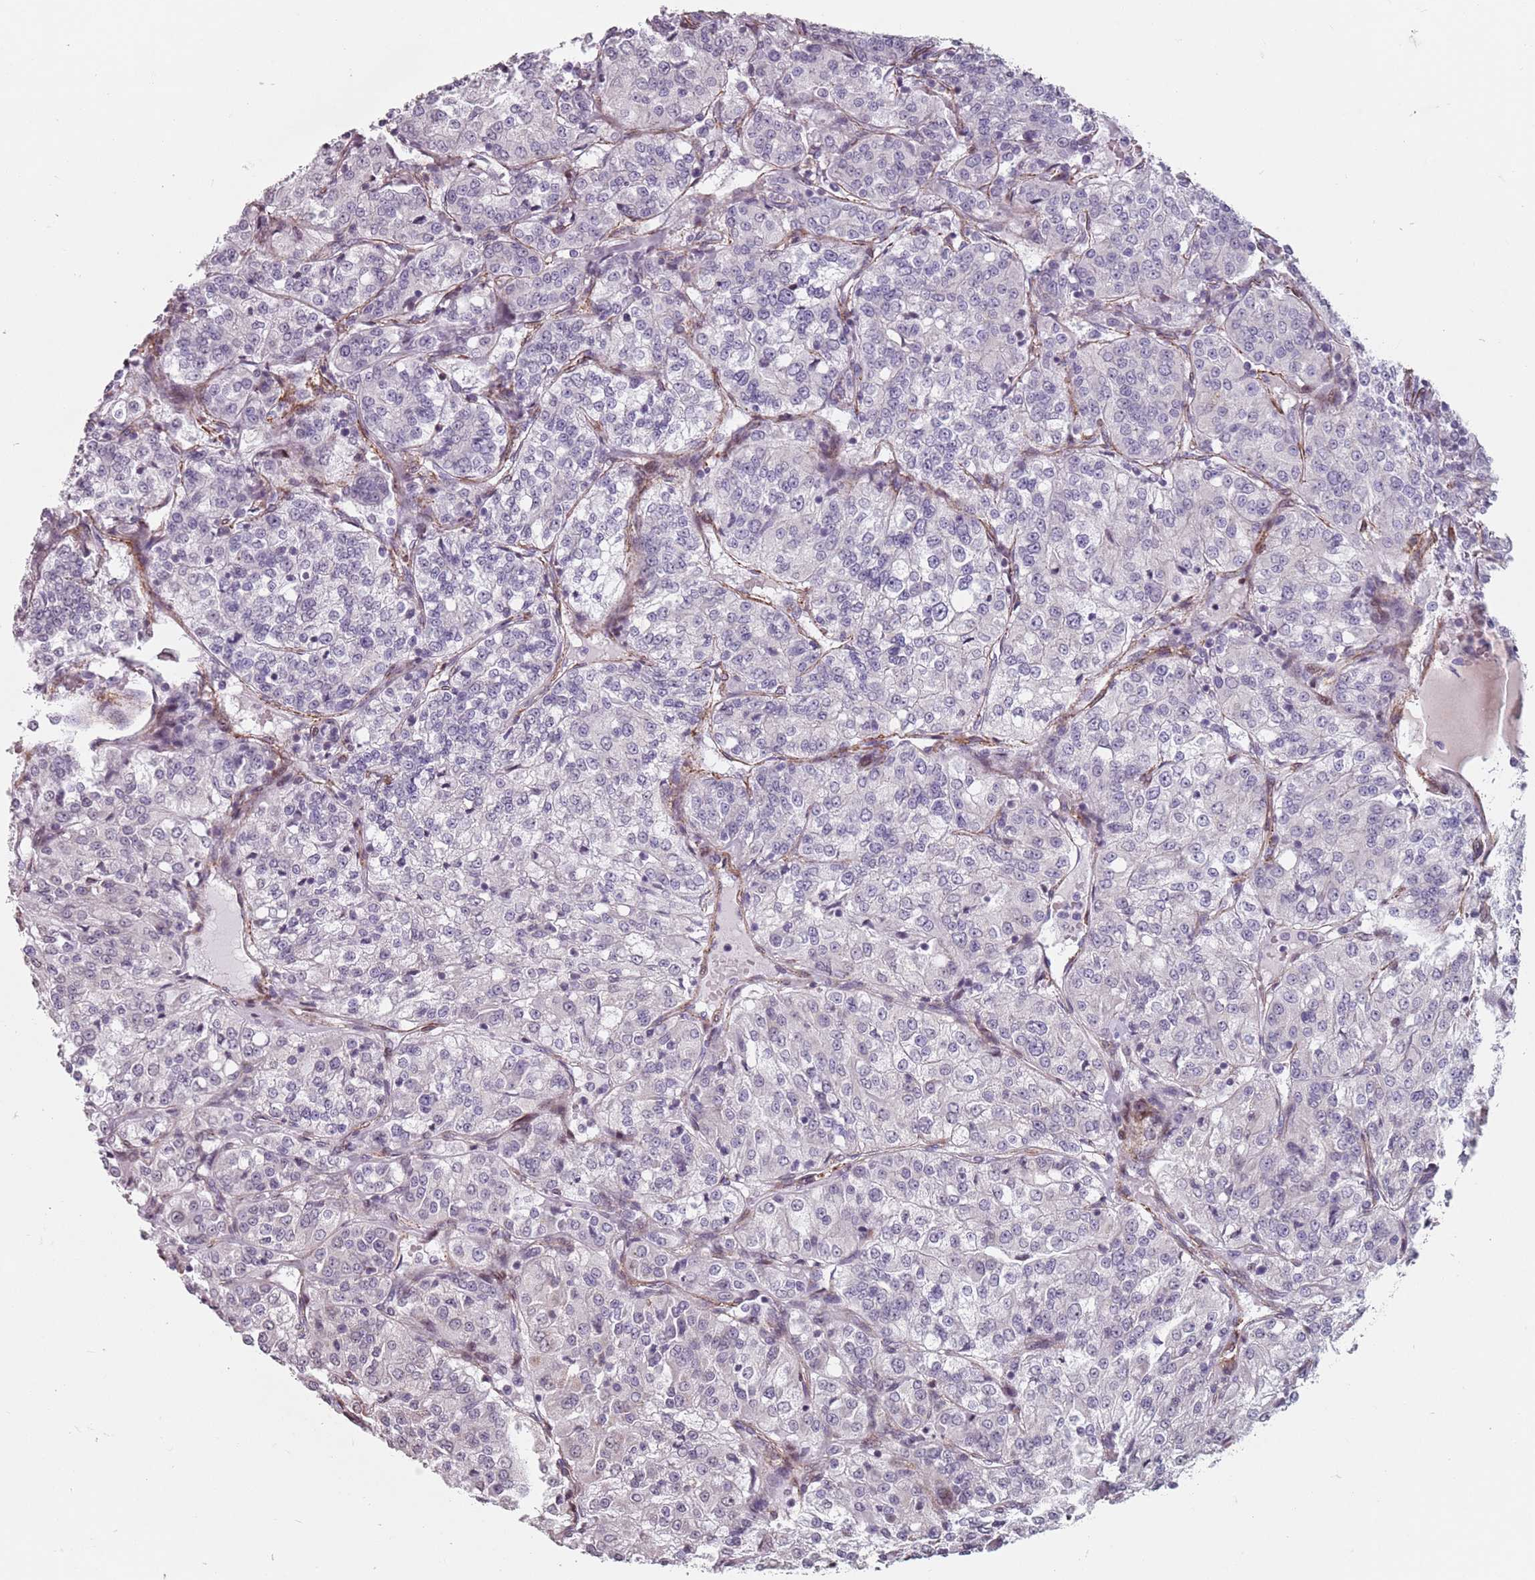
{"staining": {"intensity": "negative", "quantity": "none", "location": "none"}, "tissue": "renal cancer", "cell_type": "Tumor cells", "image_type": "cancer", "snomed": [{"axis": "morphology", "description": "Adenocarcinoma, NOS"}, {"axis": "topography", "description": "Kidney"}], "caption": "This is an IHC histopathology image of renal adenocarcinoma. There is no staining in tumor cells.", "gene": "TMC4", "patient": {"sex": "female", "age": 63}}